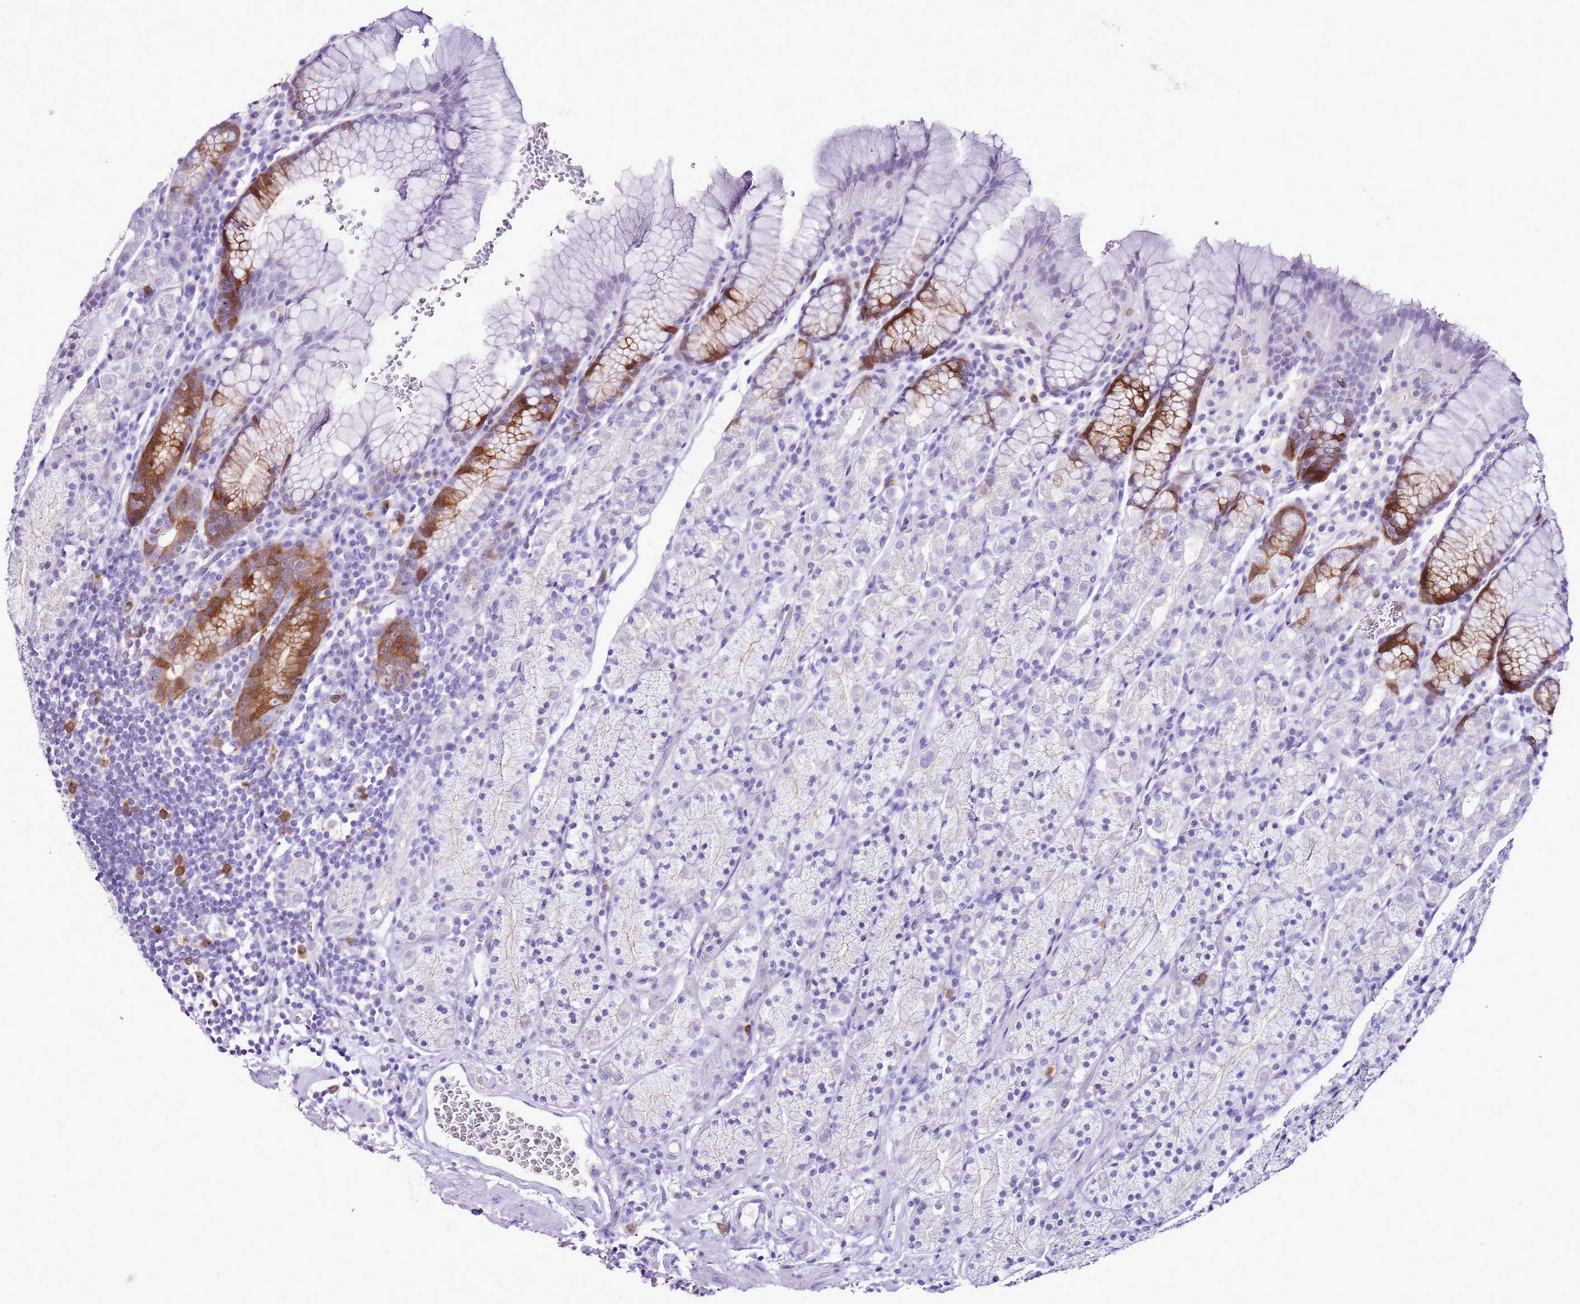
{"staining": {"intensity": "strong", "quantity": "<25%", "location": "cytoplasmic/membranous"}, "tissue": "stomach", "cell_type": "Glandular cells", "image_type": "normal", "snomed": [{"axis": "morphology", "description": "Normal tissue, NOS"}, {"axis": "topography", "description": "Stomach, upper"}, {"axis": "topography", "description": "Stomach"}], "caption": "Immunohistochemical staining of benign human stomach displays medium levels of strong cytoplasmic/membranous expression in about <25% of glandular cells. (DAB IHC, brown staining for protein, blue staining for nuclei).", "gene": "SPC25", "patient": {"sex": "male", "age": 62}}